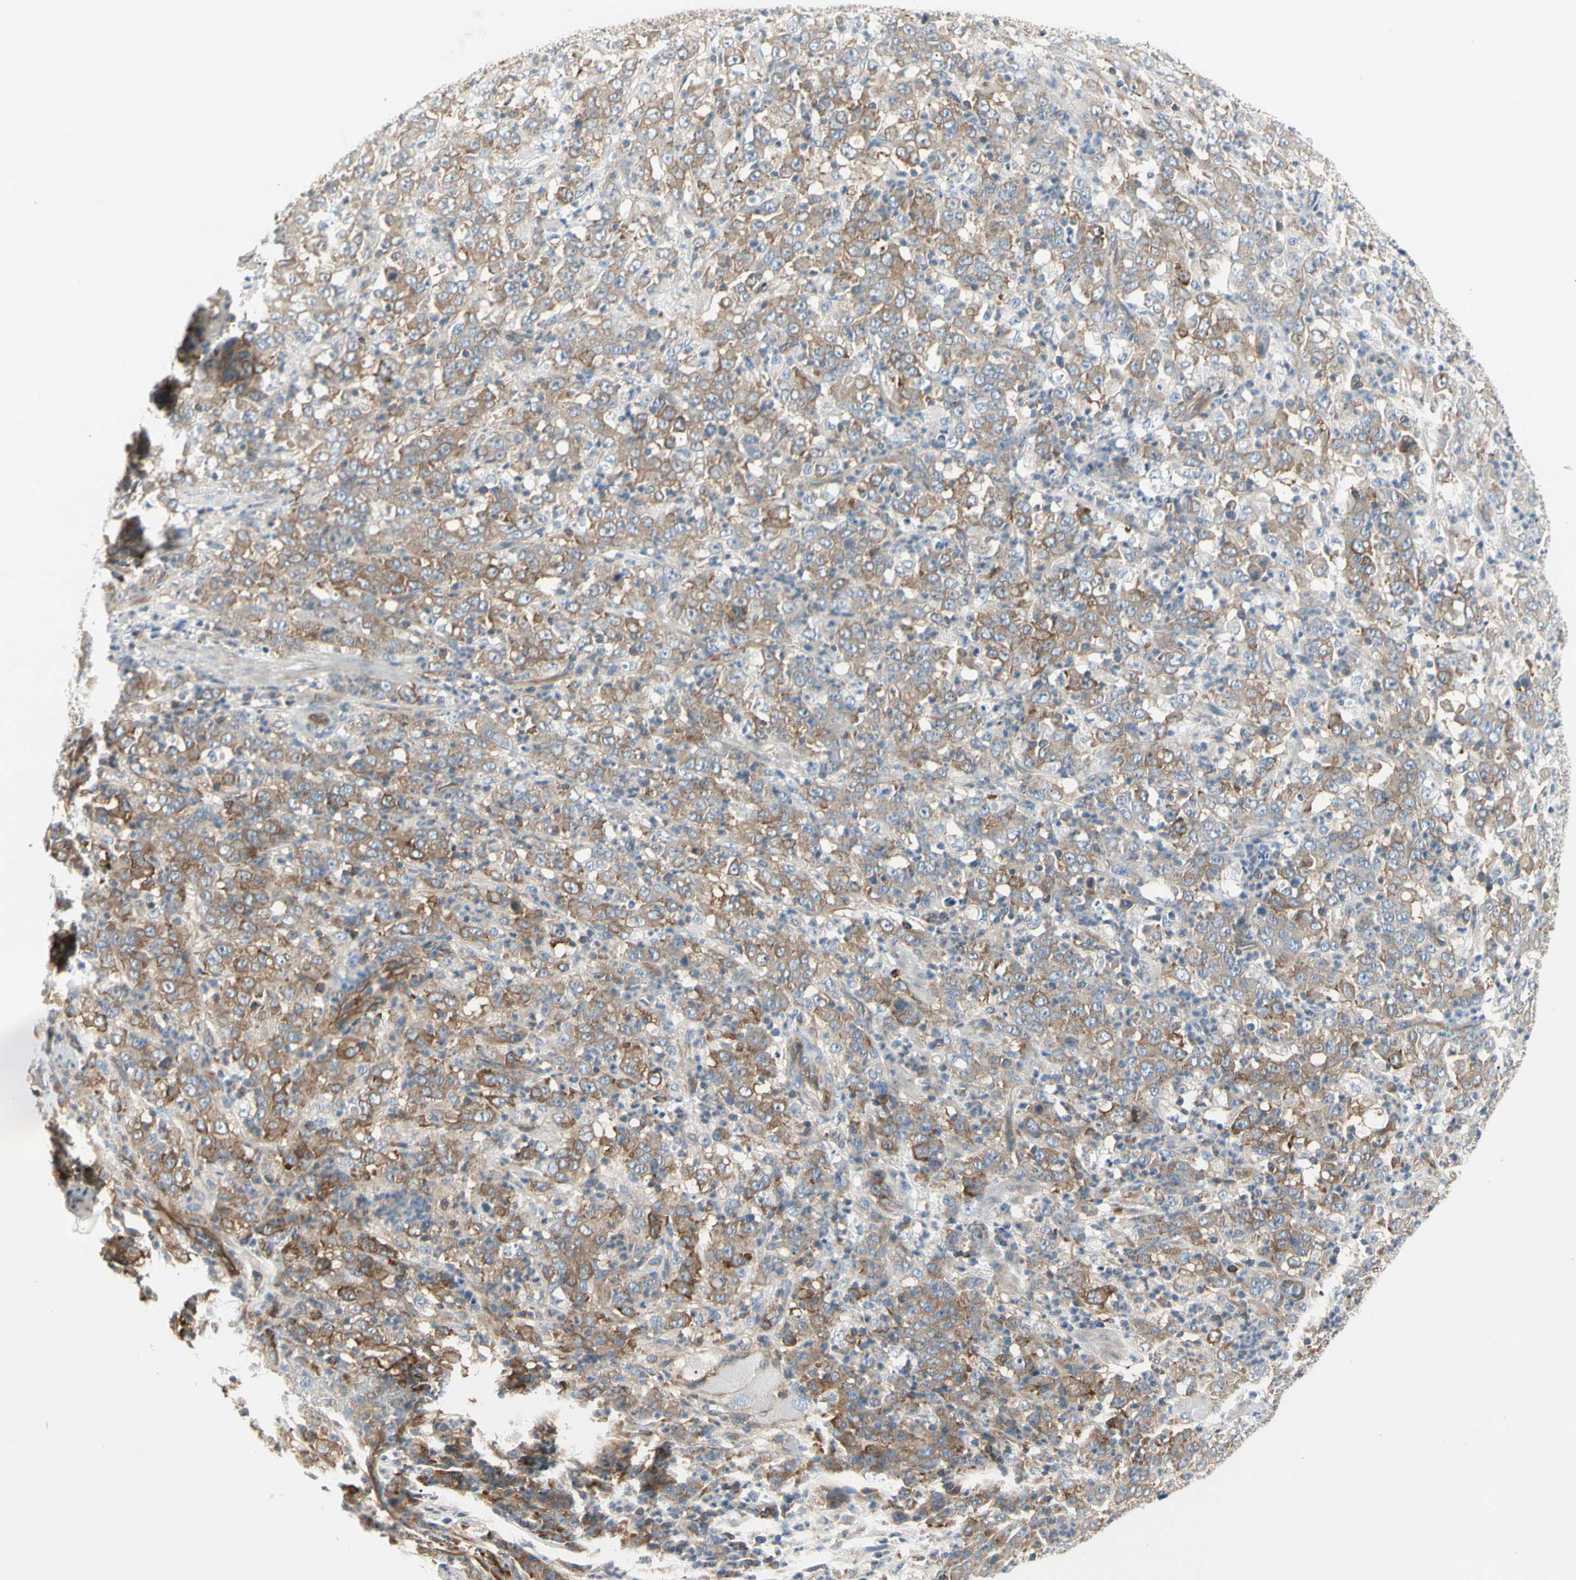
{"staining": {"intensity": "moderate", "quantity": ">75%", "location": "cytoplasmic/membranous"}, "tissue": "stomach cancer", "cell_type": "Tumor cells", "image_type": "cancer", "snomed": [{"axis": "morphology", "description": "Adenocarcinoma, NOS"}, {"axis": "topography", "description": "Stomach, lower"}], "caption": "This is an image of immunohistochemistry (IHC) staining of stomach cancer, which shows moderate expression in the cytoplasmic/membranous of tumor cells.", "gene": "NFKB2", "patient": {"sex": "female", "age": 71}}